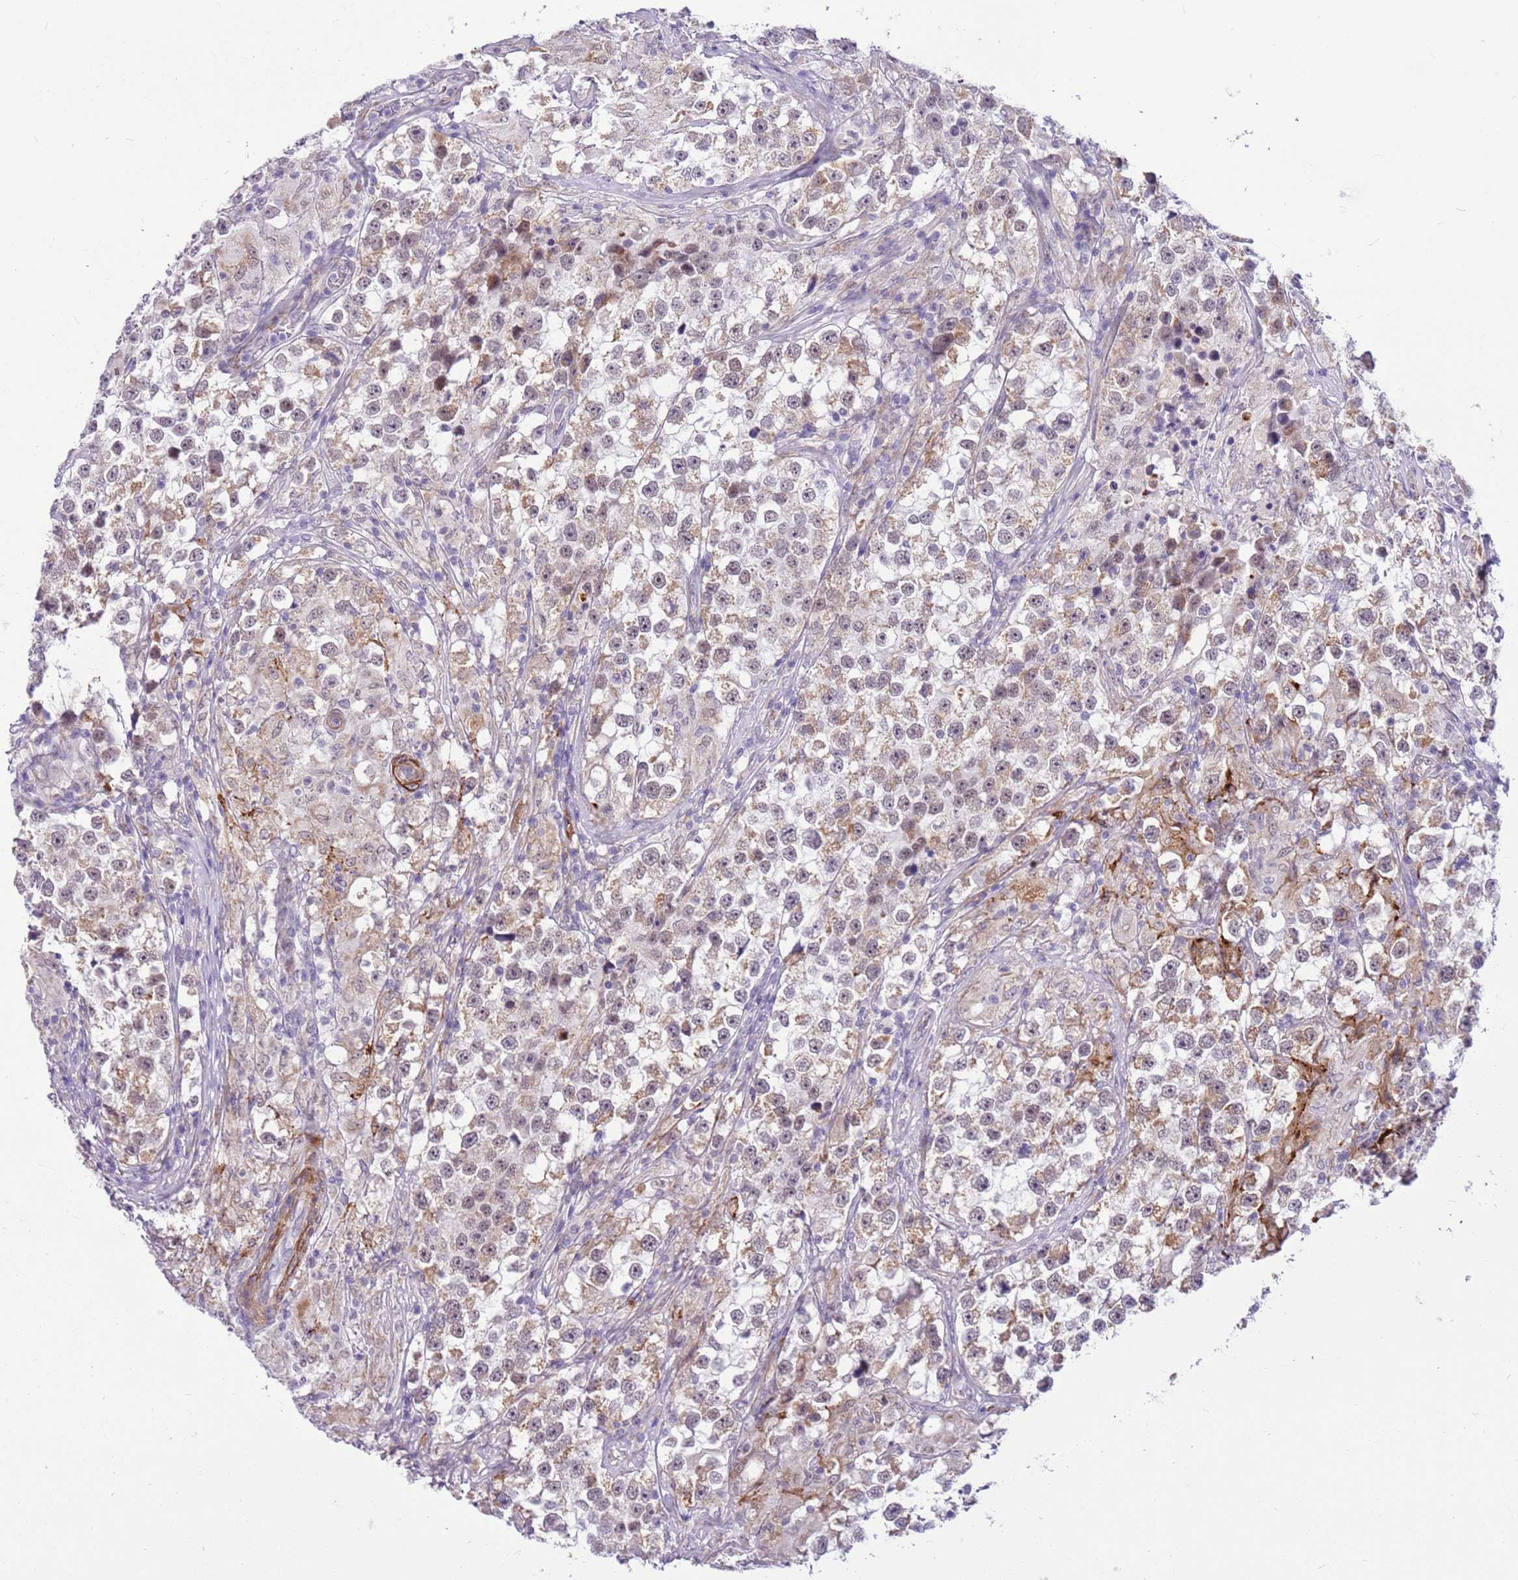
{"staining": {"intensity": "weak", "quantity": "25%-75%", "location": "cytoplasmic/membranous,nuclear"}, "tissue": "testis cancer", "cell_type": "Tumor cells", "image_type": "cancer", "snomed": [{"axis": "morphology", "description": "Seminoma, NOS"}, {"axis": "topography", "description": "Testis"}], "caption": "IHC histopathology image of neoplastic tissue: human testis seminoma stained using IHC demonstrates low levels of weak protein expression localized specifically in the cytoplasmic/membranous and nuclear of tumor cells, appearing as a cytoplasmic/membranous and nuclear brown color.", "gene": "SMIM4", "patient": {"sex": "male", "age": 46}}